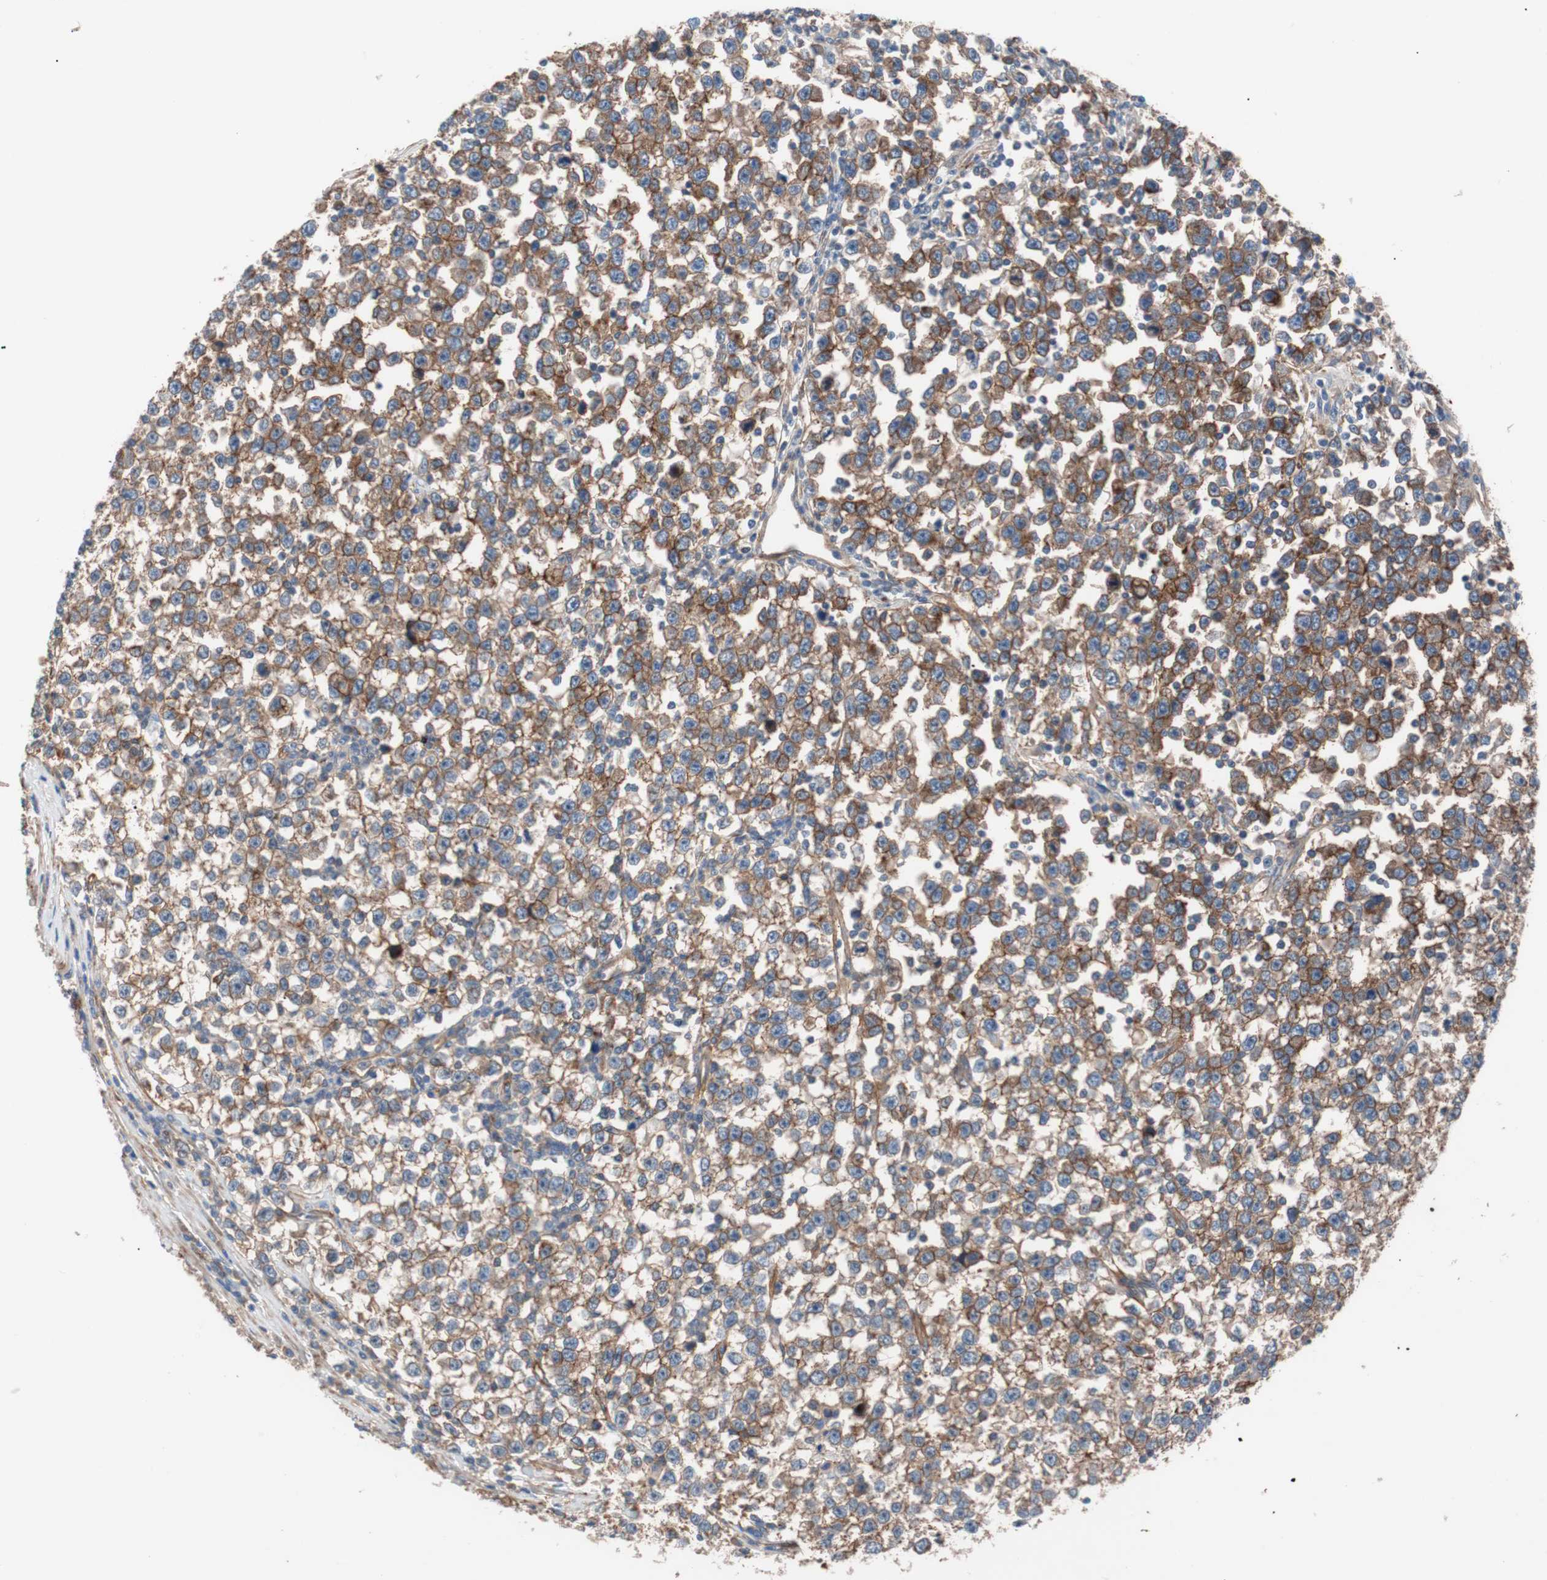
{"staining": {"intensity": "weak", "quantity": "25%-75%", "location": "cytoplasmic/membranous"}, "tissue": "testis cancer", "cell_type": "Tumor cells", "image_type": "cancer", "snomed": [{"axis": "morphology", "description": "Seminoma, NOS"}, {"axis": "topography", "description": "Testis"}], "caption": "Immunohistochemical staining of human seminoma (testis) displays low levels of weak cytoplasmic/membranous expression in about 25%-75% of tumor cells.", "gene": "SPINT1", "patient": {"sex": "male", "age": 43}}